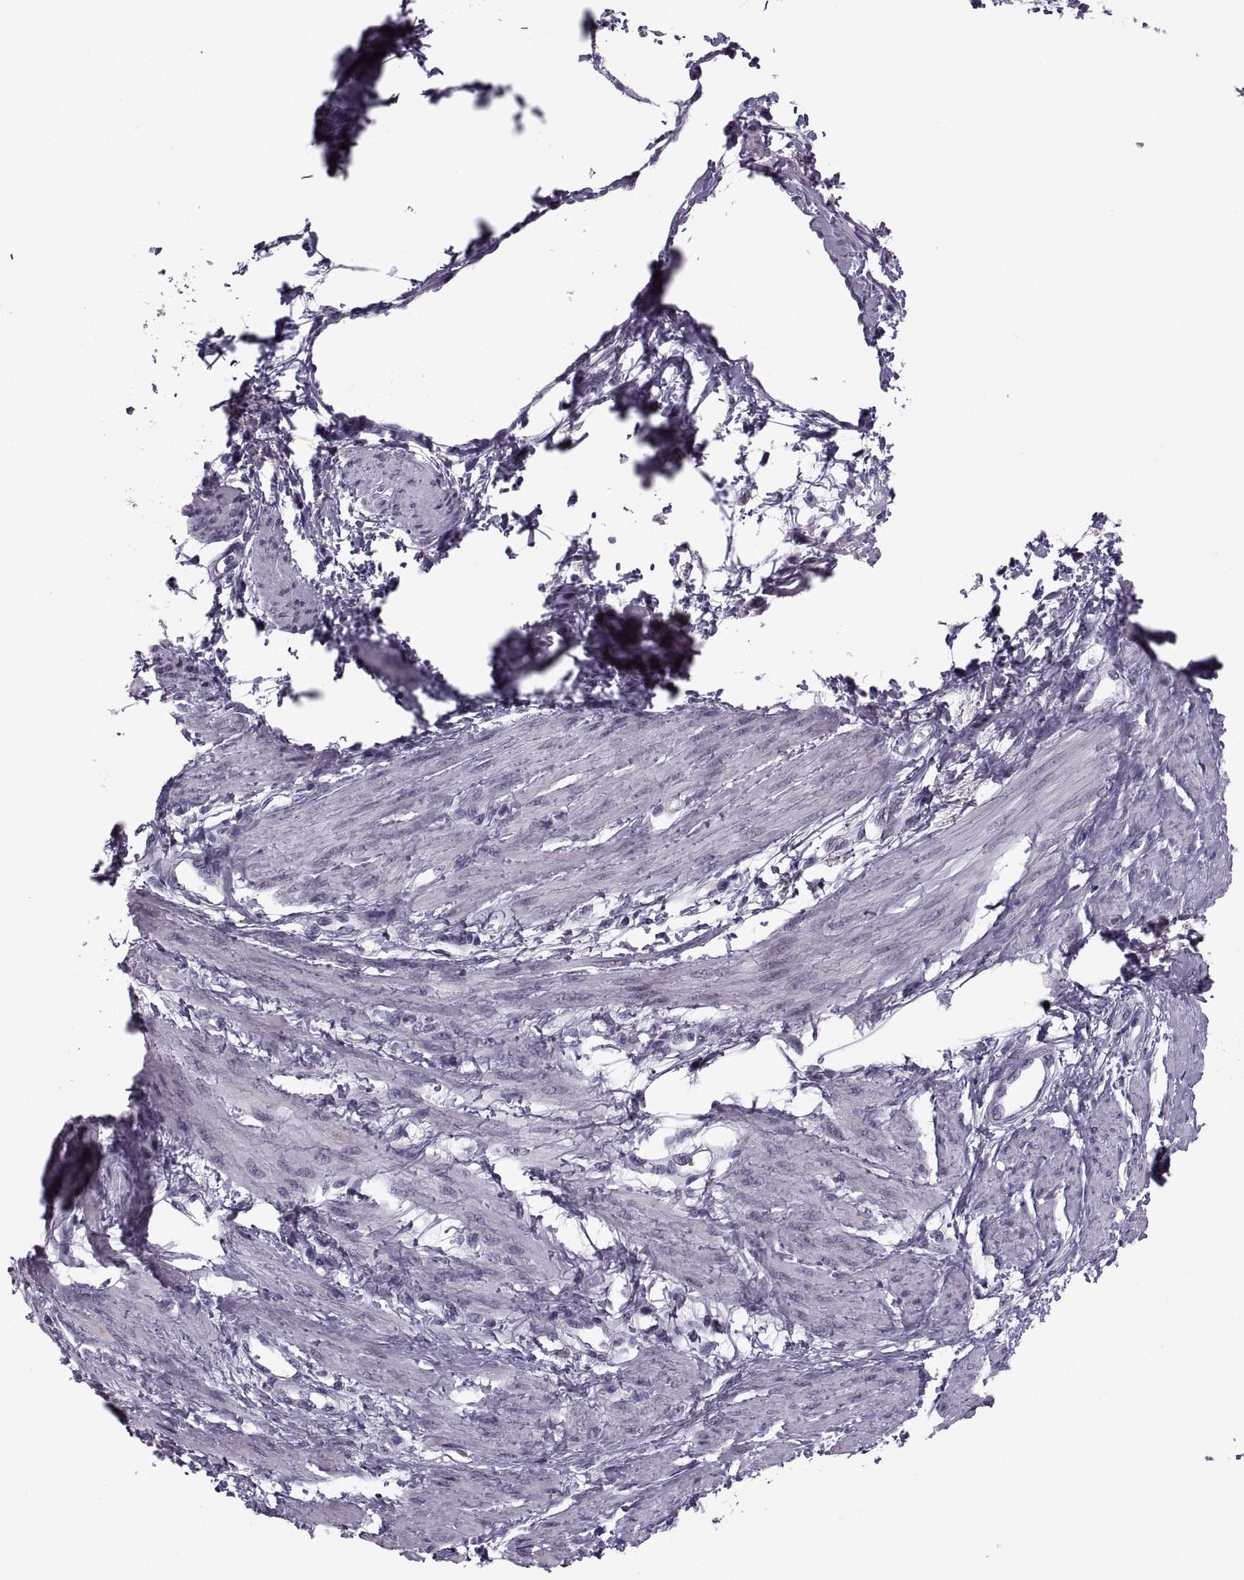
{"staining": {"intensity": "negative", "quantity": "none", "location": "none"}, "tissue": "smooth muscle", "cell_type": "Smooth muscle cells", "image_type": "normal", "snomed": [{"axis": "morphology", "description": "Normal tissue, NOS"}, {"axis": "topography", "description": "Smooth muscle"}, {"axis": "topography", "description": "Uterus"}], "caption": "This is an IHC photomicrograph of normal smooth muscle. There is no expression in smooth muscle cells.", "gene": "PAGE2B", "patient": {"sex": "female", "age": 39}}